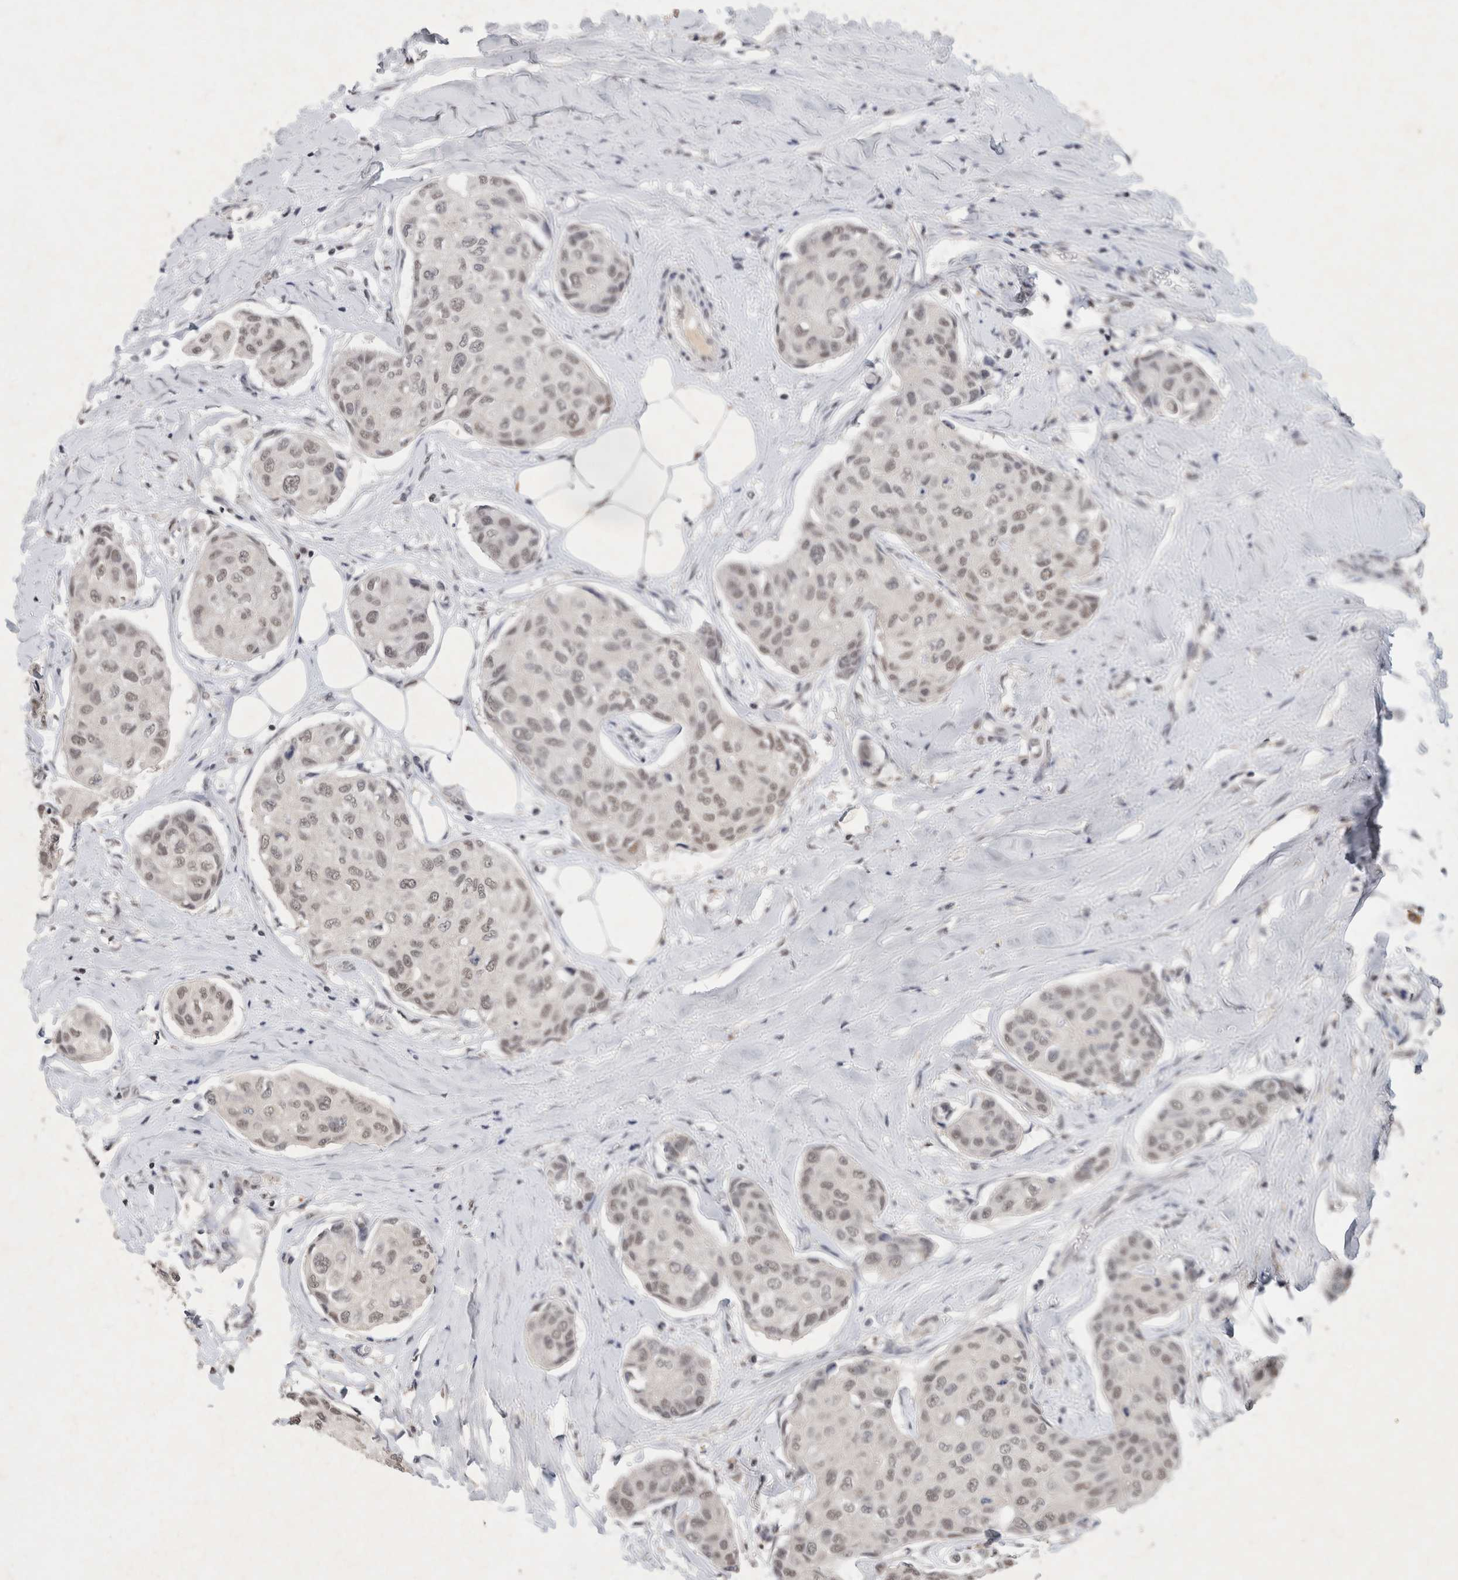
{"staining": {"intensity": "weak", "quantity": ">75%", "location": "nuclear"}, "tissue": "breast cancer", "cell_type": "Tumor cells", "image_type": "cancer", "snomed": [{"axis": "morphology", "description": "Duct carcinoma"}, {"axis": "topography", "description": "Breast"}], "caption": "Immunohistochemistry (IHC) (DAB) staining of breast cancer exhibits weak nuclear protein expression in about >75% of tumor cells. (Stains: DAB in brown, nuclei in blue, Microscopy: brightfield microscopy at high magnification).", "gene": "XRCC5", "patient": {"sex": "female", "age": 80}}